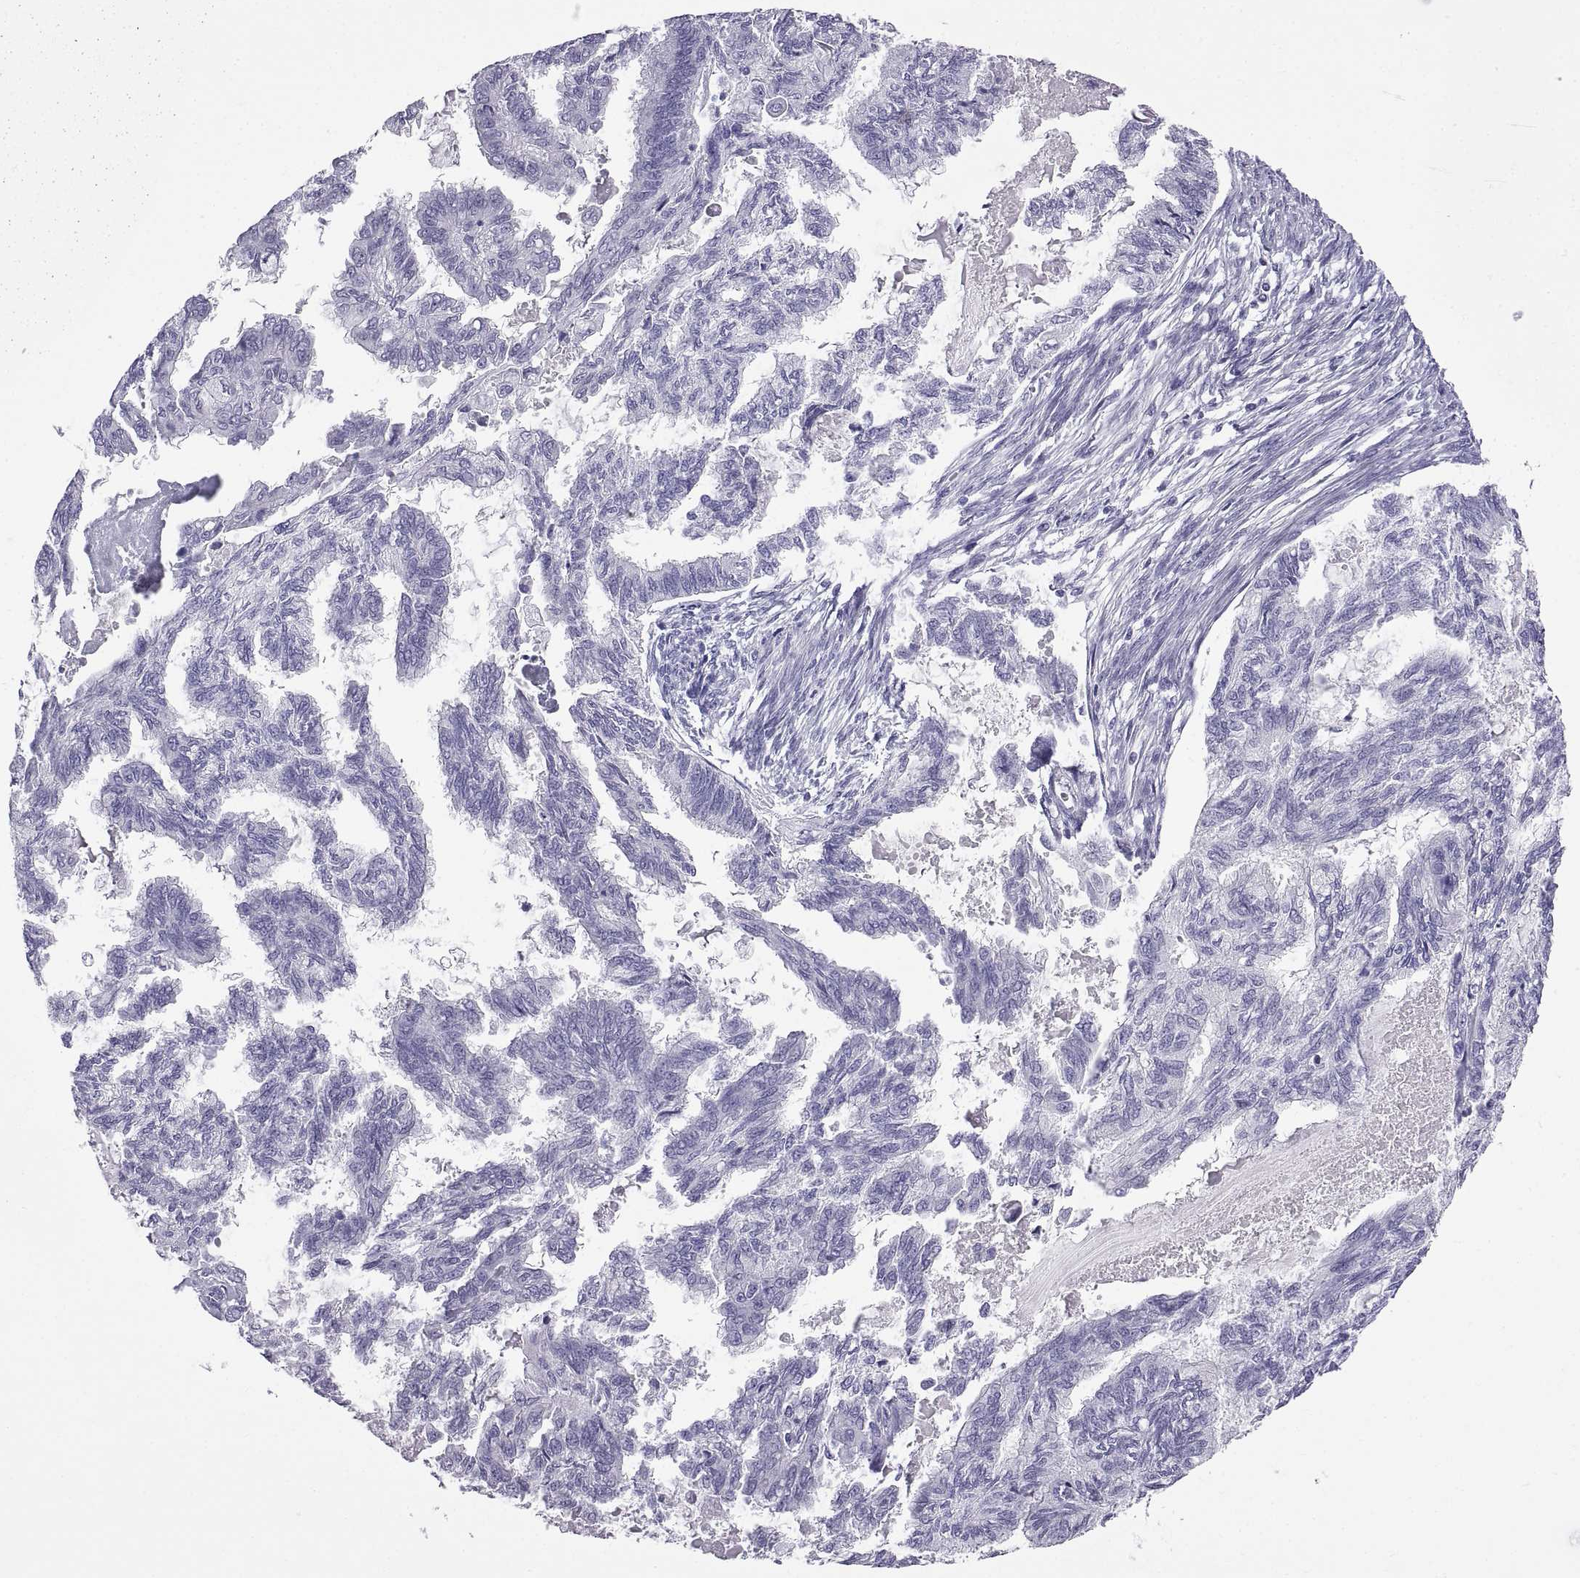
{"staining": {"intensity": "negative", "quantity": "none", "location": "none"}, "tissue": "endometrial cancer", "cell_type": "Tumor cells", "image_type": "cancer", "snomed": [{"axis": "morphology", "description": "Adenocarcinoma, NOS"}, {"axis": "topography", "description": "Endometrium"}], "caption": "Immunohistochemistry of endometrial cancer (adenocarcinoma) shows no positivity in tumor cells.", "gene": "SPDYE1", "patient": {"sex": "female", "age": 86}}